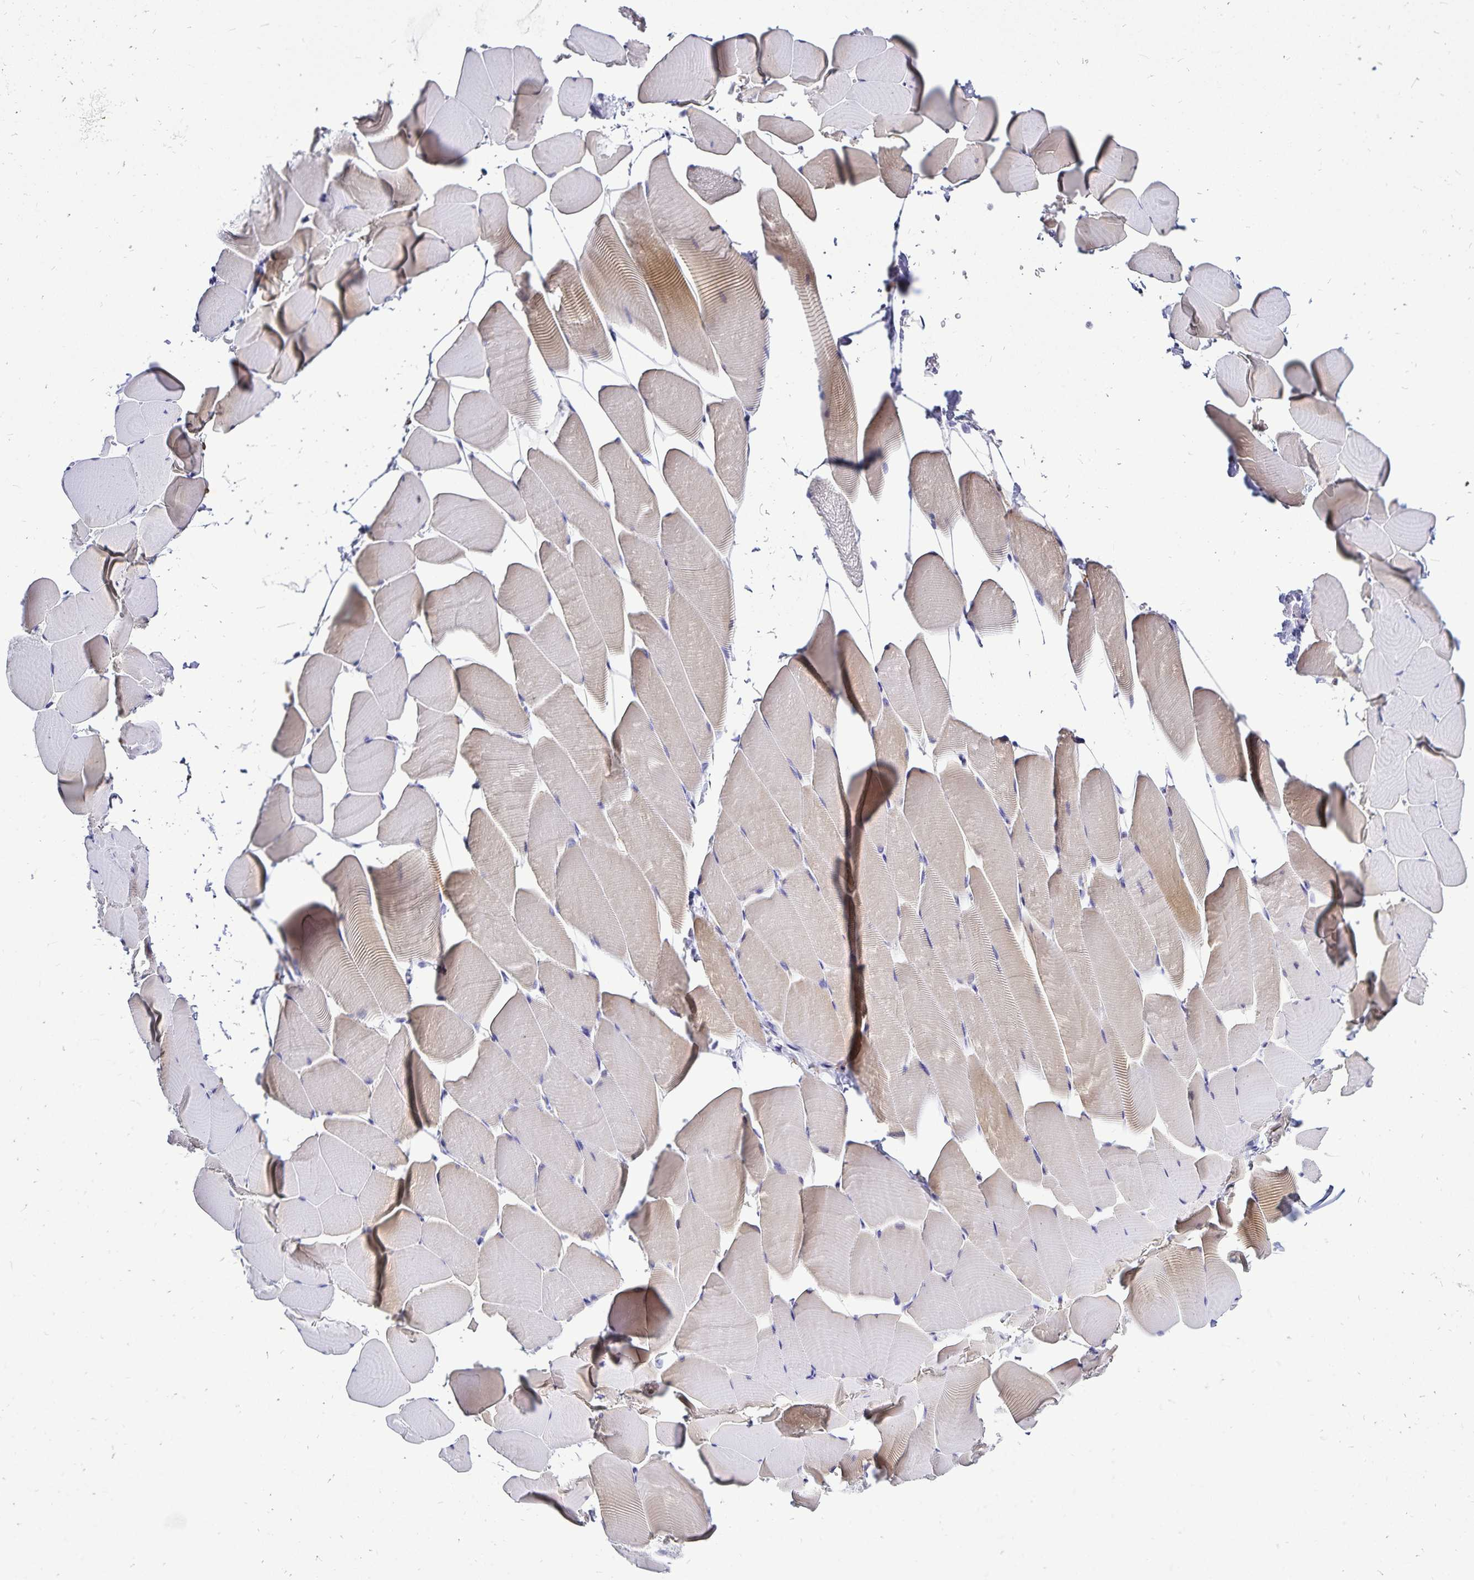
{"staining": {"intensity": "weak", "quantity": "<25%", "location": "cytoplasmic/membranous"}, "tissue": "skeletal muscle", "cell_type": "Myocytes", "image_type": "normal", "snomed": [{"axis": "morphology", "description": "Normal tissue, NOS"}, {"axis": "topography", "description": "Skeletal muscle"}], "caption": "IHC image of normal human skeletal muscle stained for a protein (brown), which exhibits no expression in myocytes.", "gene": "PLAC1", "patient": {"sex": "male", "age": 25}}